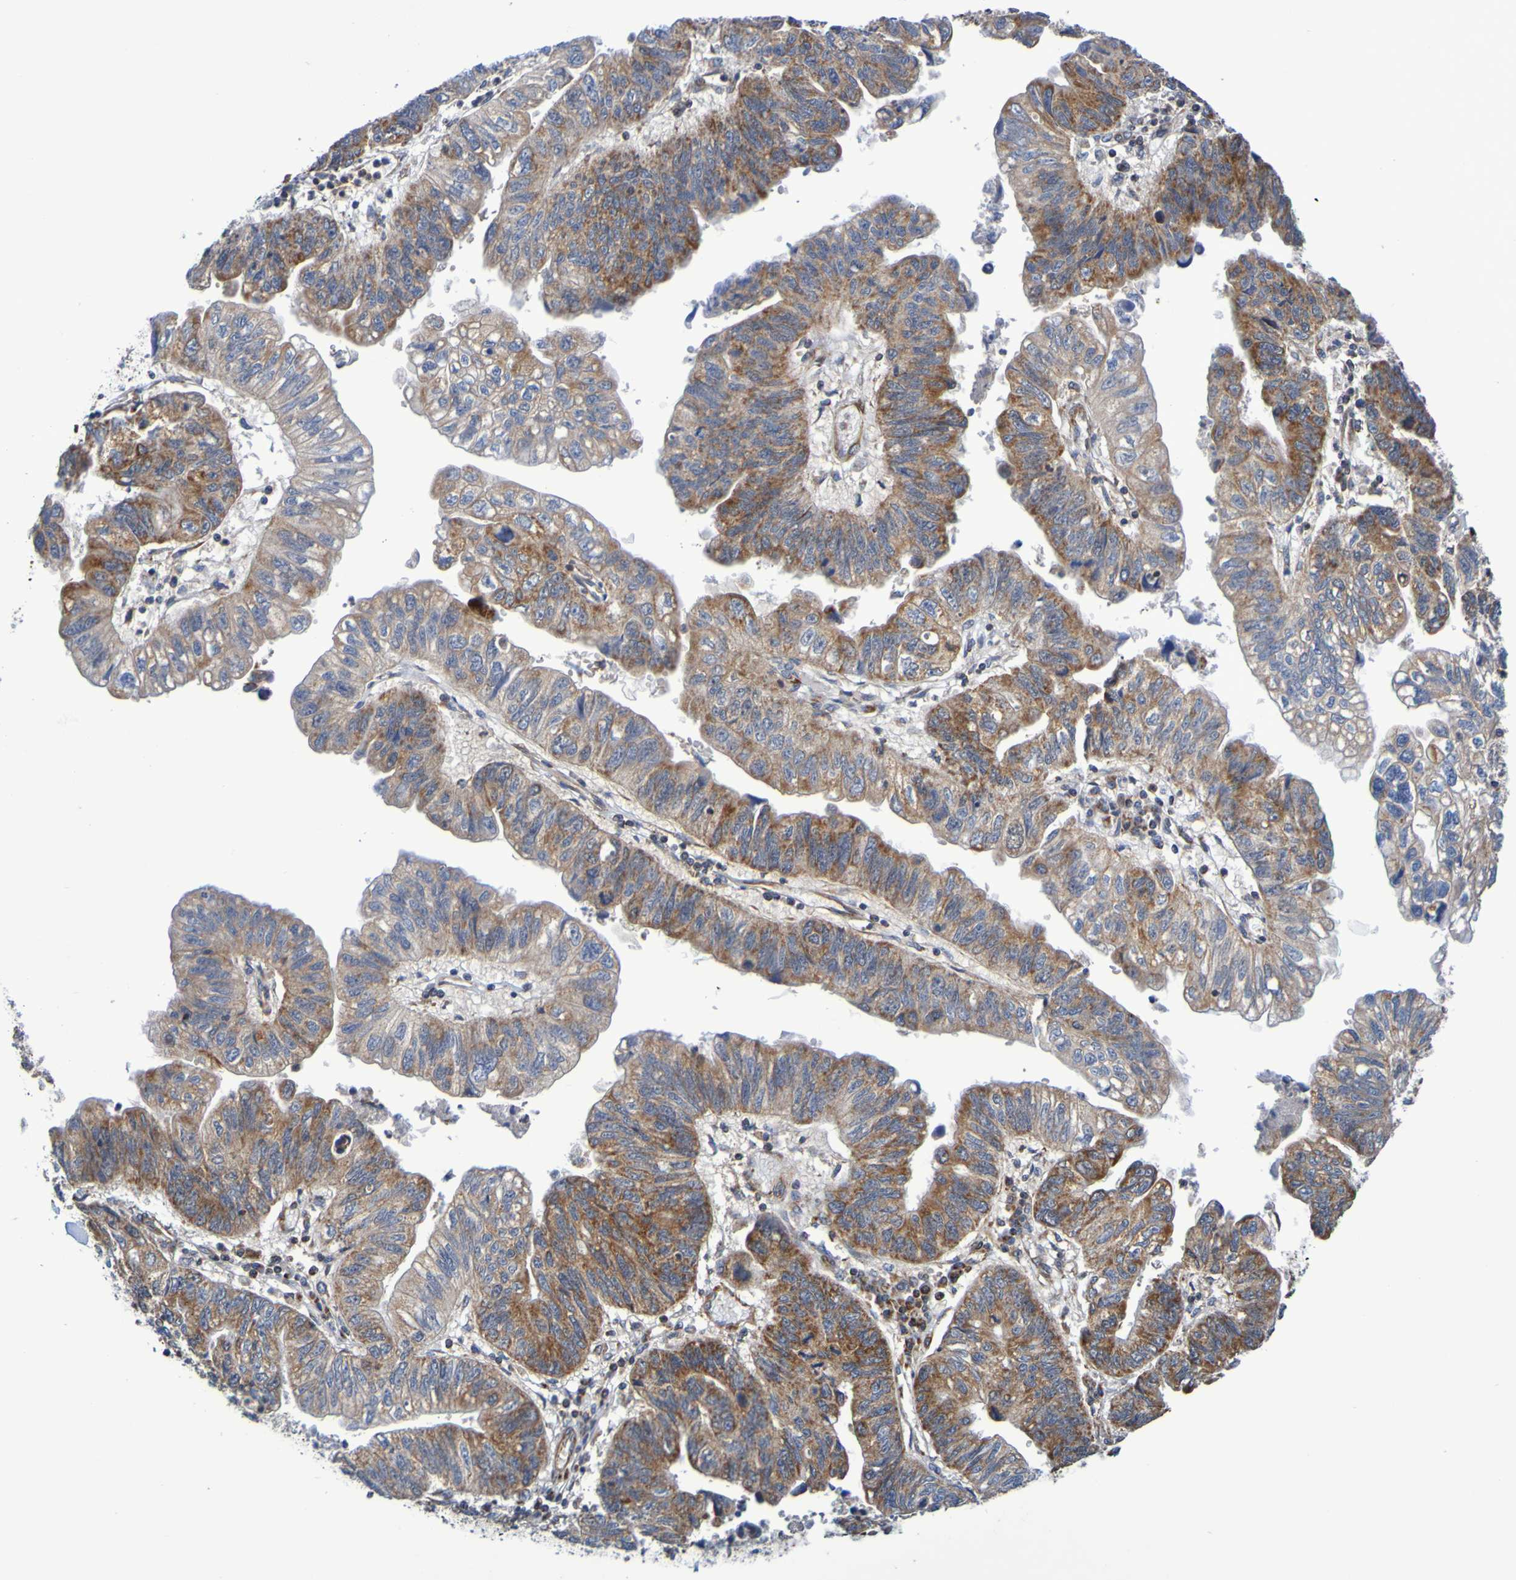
{"staining": {"intensity": "strong", "quantity": ">75%", "location": "cytoplasmic/membranous"}, "tissue": "stomach cancer", "cell_type": "Tumor cells", "image_type": "cancer", "snomed": [{"axis": "morphology", "description": "Adenocarcinoma, NOS"}, {"axis": "topography", "description": "Stomach"}], "caption": "Stomach cancer stained with DAB (3,3'-diaminobenzidine) immunohistochemistry exhibits high levels of strong cytoplasmic/membranous staining in approximately >75% of tumor cells.", "gene": "CCDC51", "patient": {"sex": "male", "age": 59}}